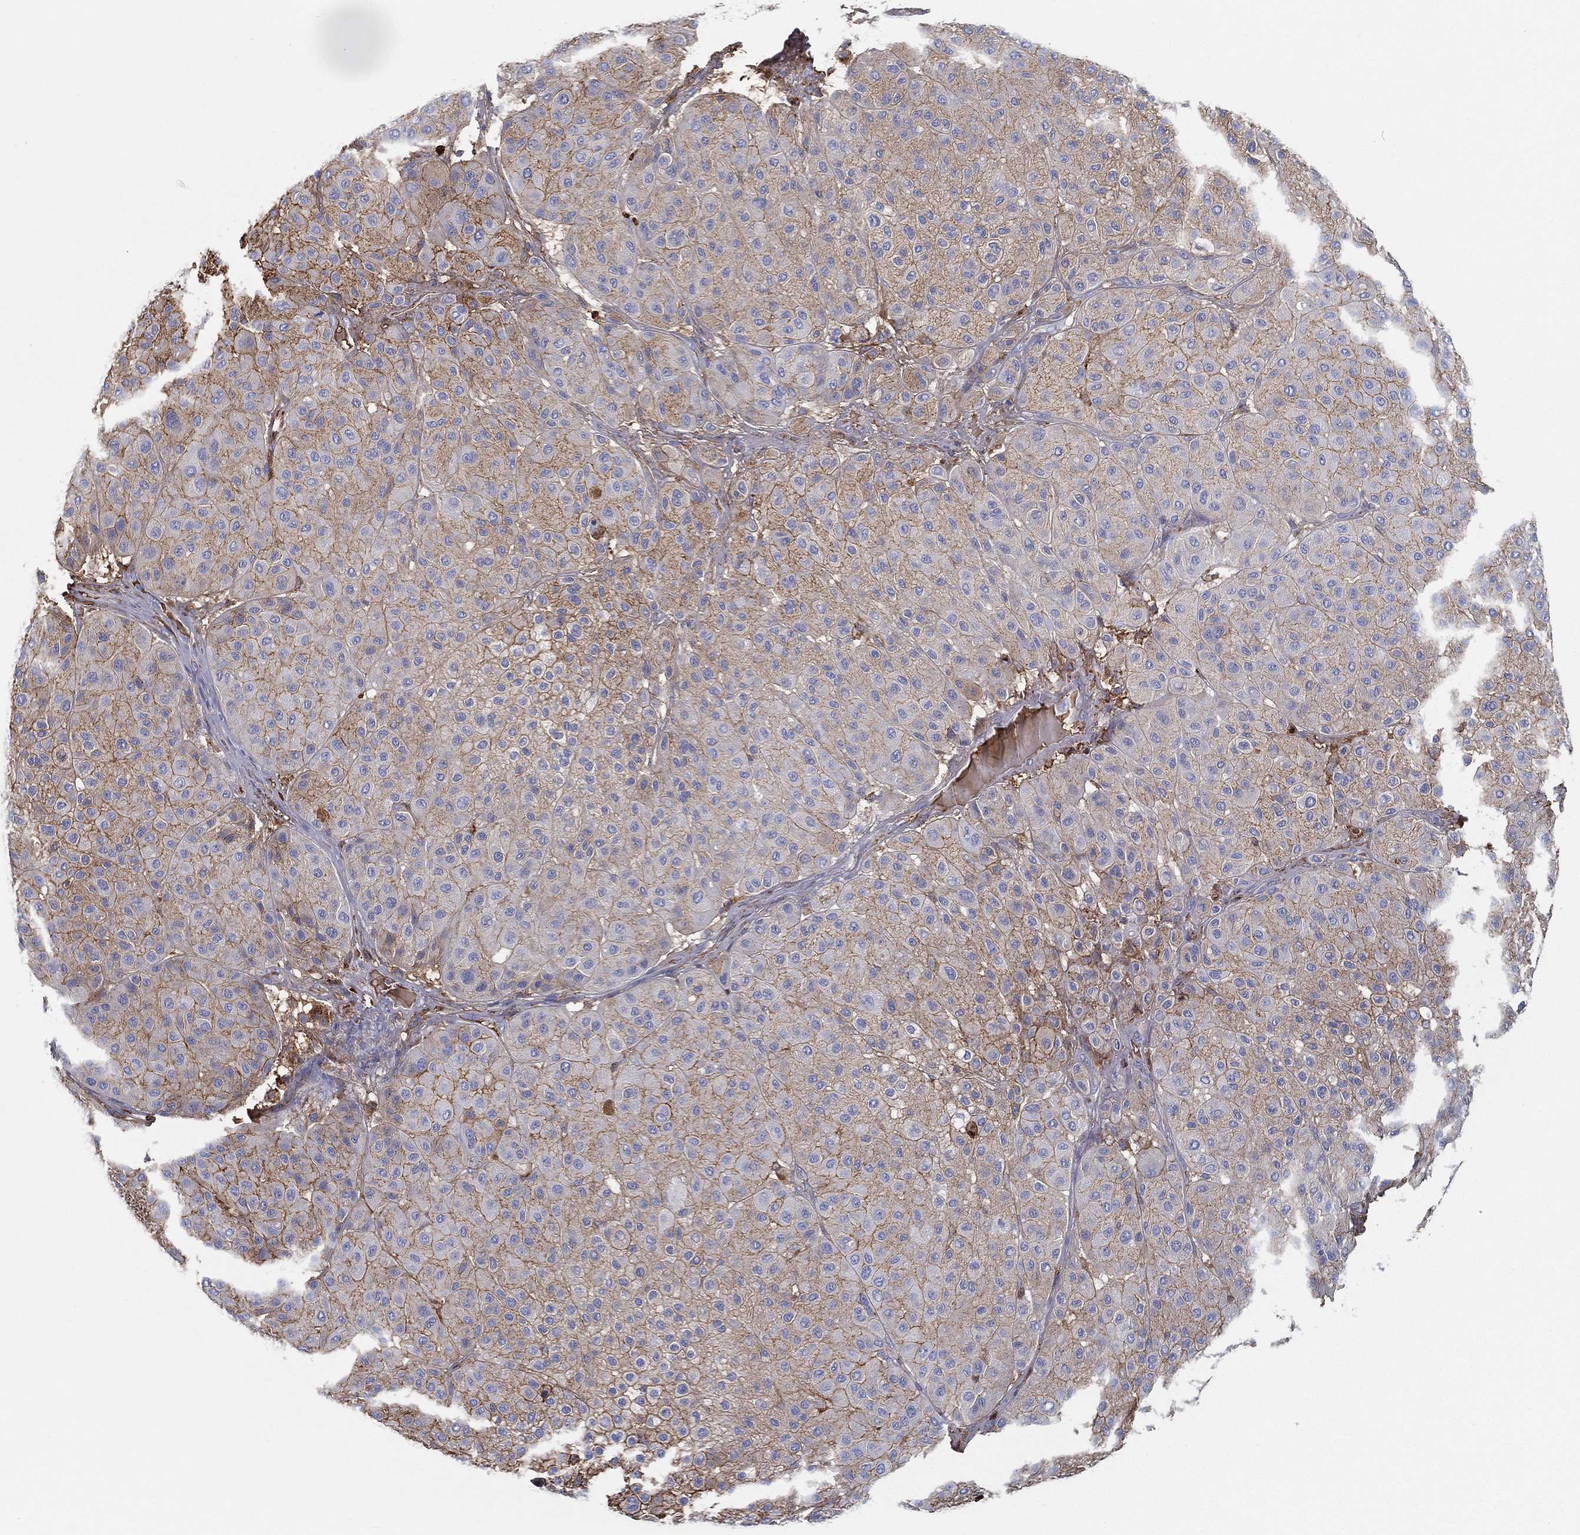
{"staining": {"intensity": "moderate", "quantity": "25%-75%", "location": "cytoplasmic/membranous"}, "tissue": "melanoma", "cell_type": "Tumor cells", "image_type": "cancer", "snomed": [{"axis": "morphology", "description": "Malignant melanoma, Metastatic site"}, {"axis": "topography", "description": "Smooth muscle"}], "caption": "This is an image of IHC staining of melanoma, which shows moderate staining in the cytoplasmic/membranous of tumor cells.", "gene": "IFNB1", "patient": {"sex": "male", "age": 41}}